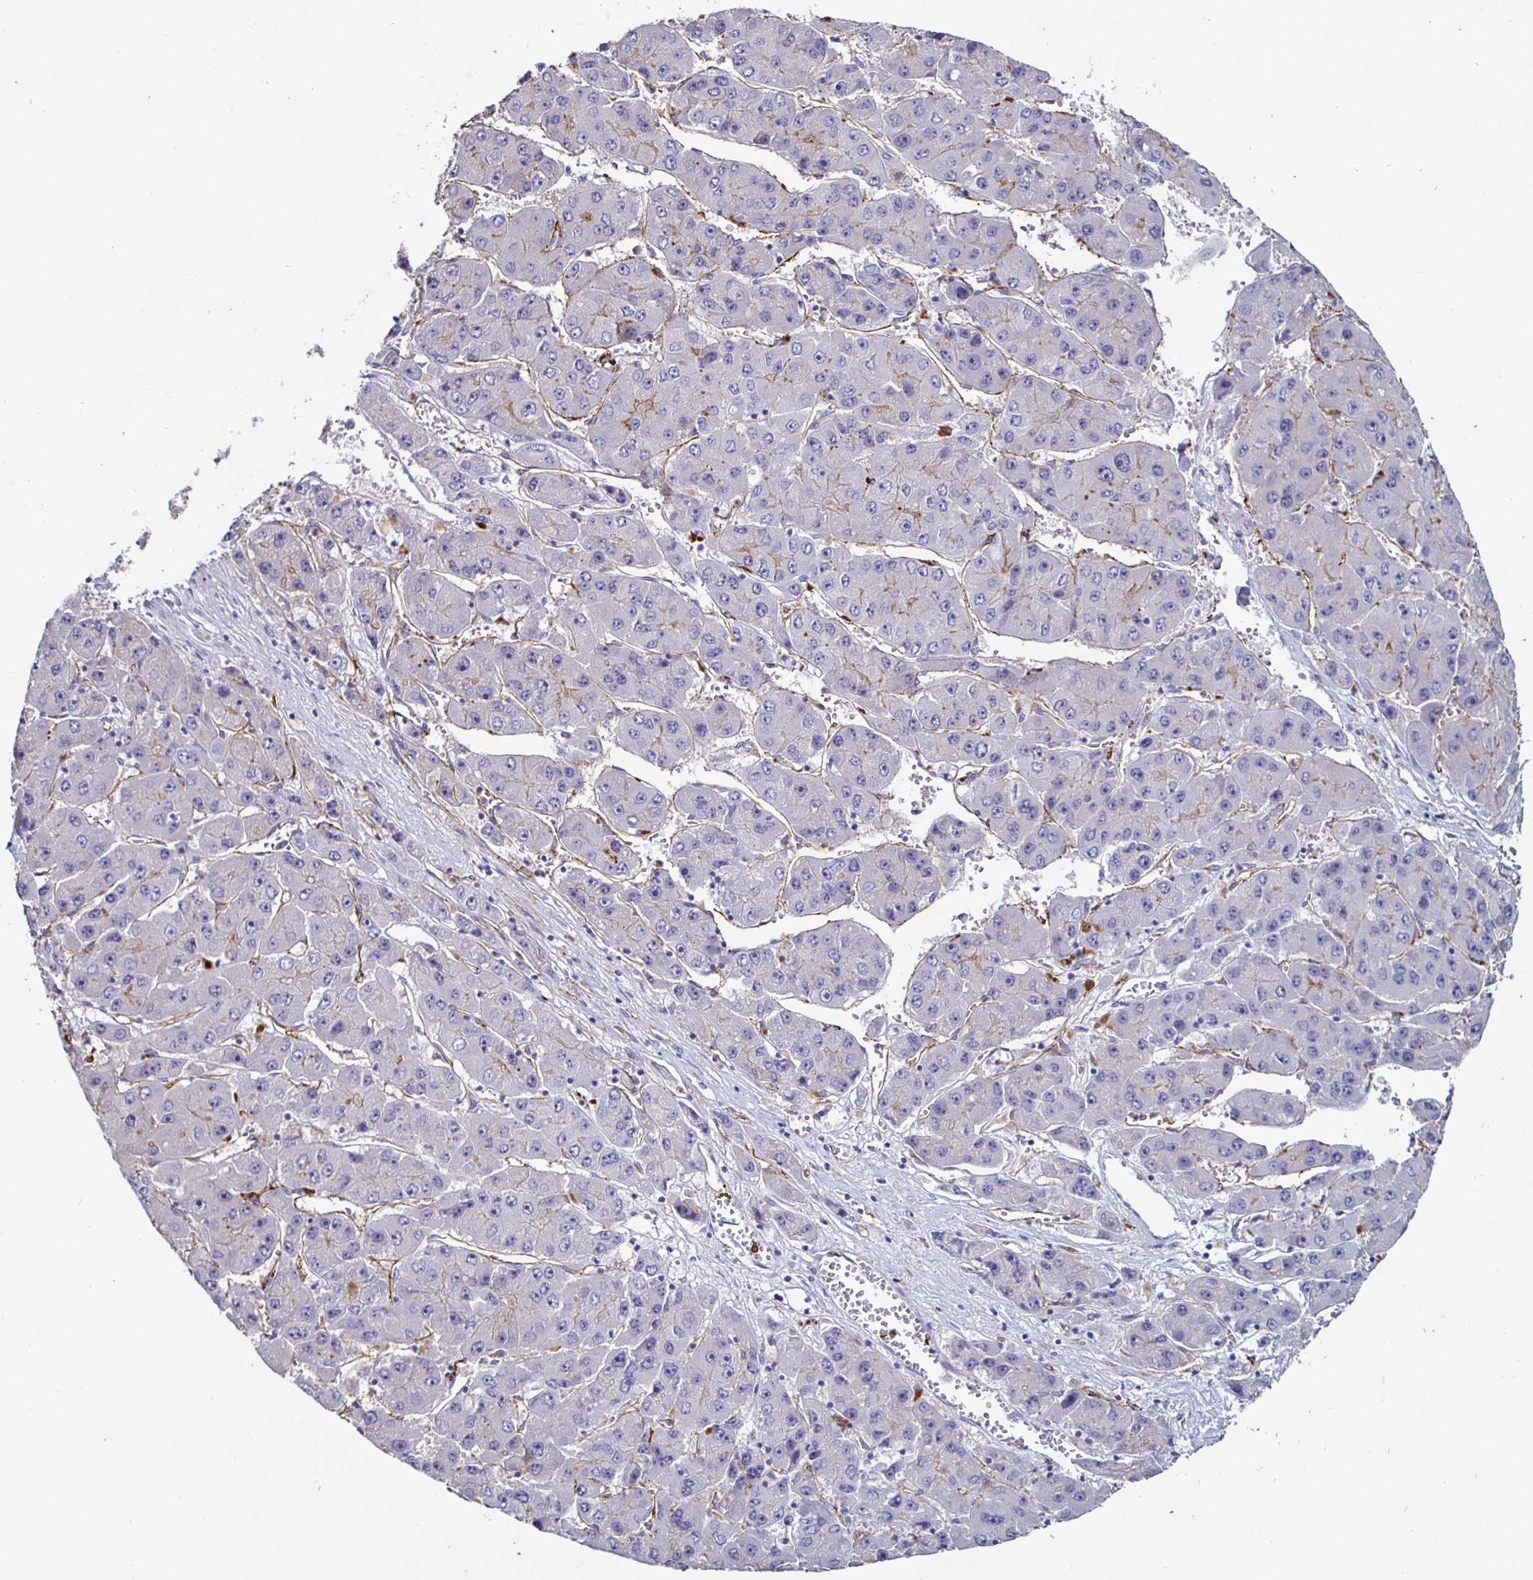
{"staining": {"intensity": "negative", "quantity": "none", "location": "none"}, "tissue": "liver cancer", "cell_type": "Tumor cells", "image_type": "cancer", "snomed": [{"axis": "morphology", "description": "Carcinoma, Hepatocellular, NOS"}, {"axis": "topography", "description": "Liver"}], "caption": "Protein analysis of liver cancer (hepatocellular carcinoma) exhibits no significant staining in tumor cells. (Brightfield microscopy of DAB (3,3'-diaminobenzidine) IHC at high magnification).", "gene": "ACSBG2", "patient": {"sex": "female", "age": 61}}